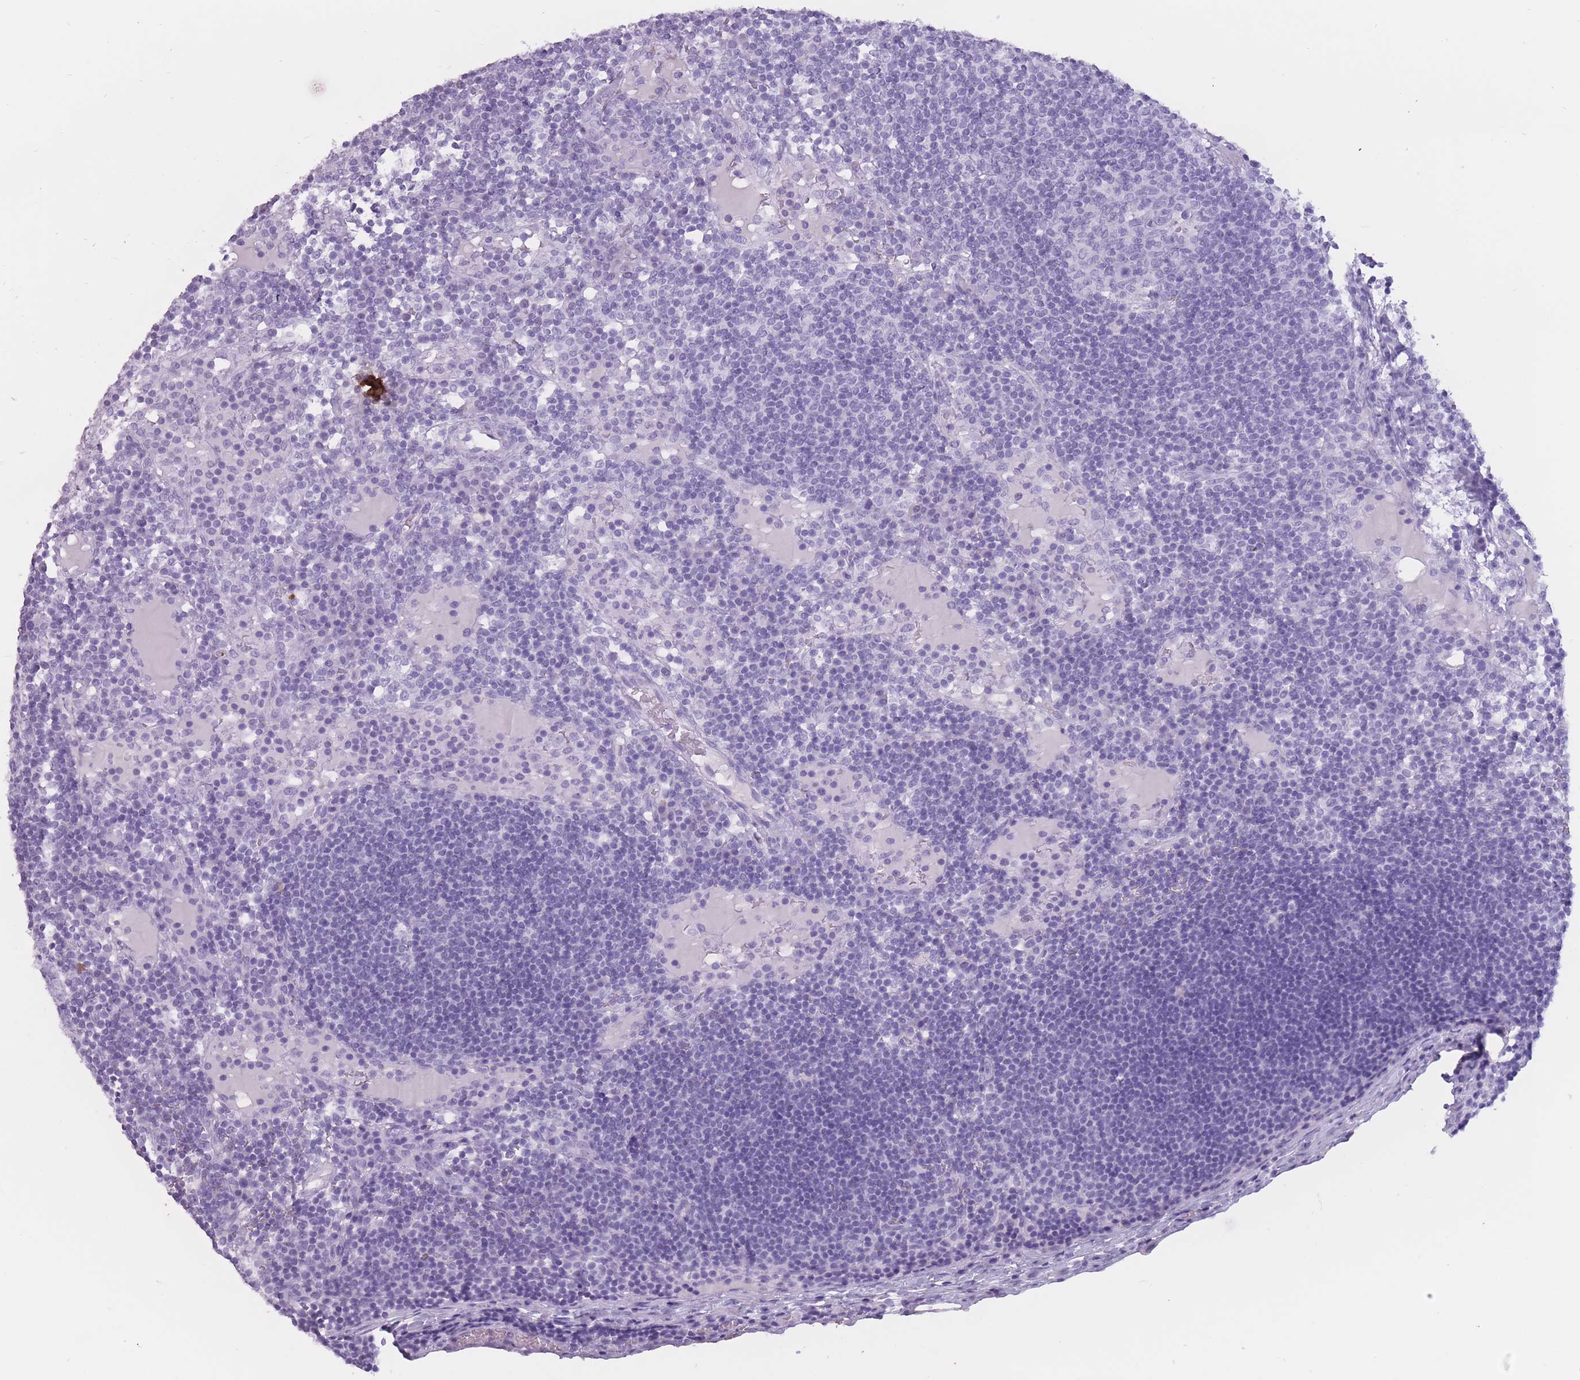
{"staining": {"intensity": "negative", "quantity": "none", "location": "none"}, "tissue": "lymph node", "cell_type": "Germinal center cells", "image_type": "normal", "snomed": [{"axis": "morphology", "description": "Normal tissue, NOS"}, {"axis": "topography", "description": "Lymph node"}], "caption": "Lymph node was stained to show a protein in brown. There is no significant positivity in germinal center cells. Brightfield microscopy of IHC stained with DAB (brown) and hematoxylin (blue), captured at high magnification.", "gene": "PNMA3", "patient": {"sex": "male", "age": 53}}